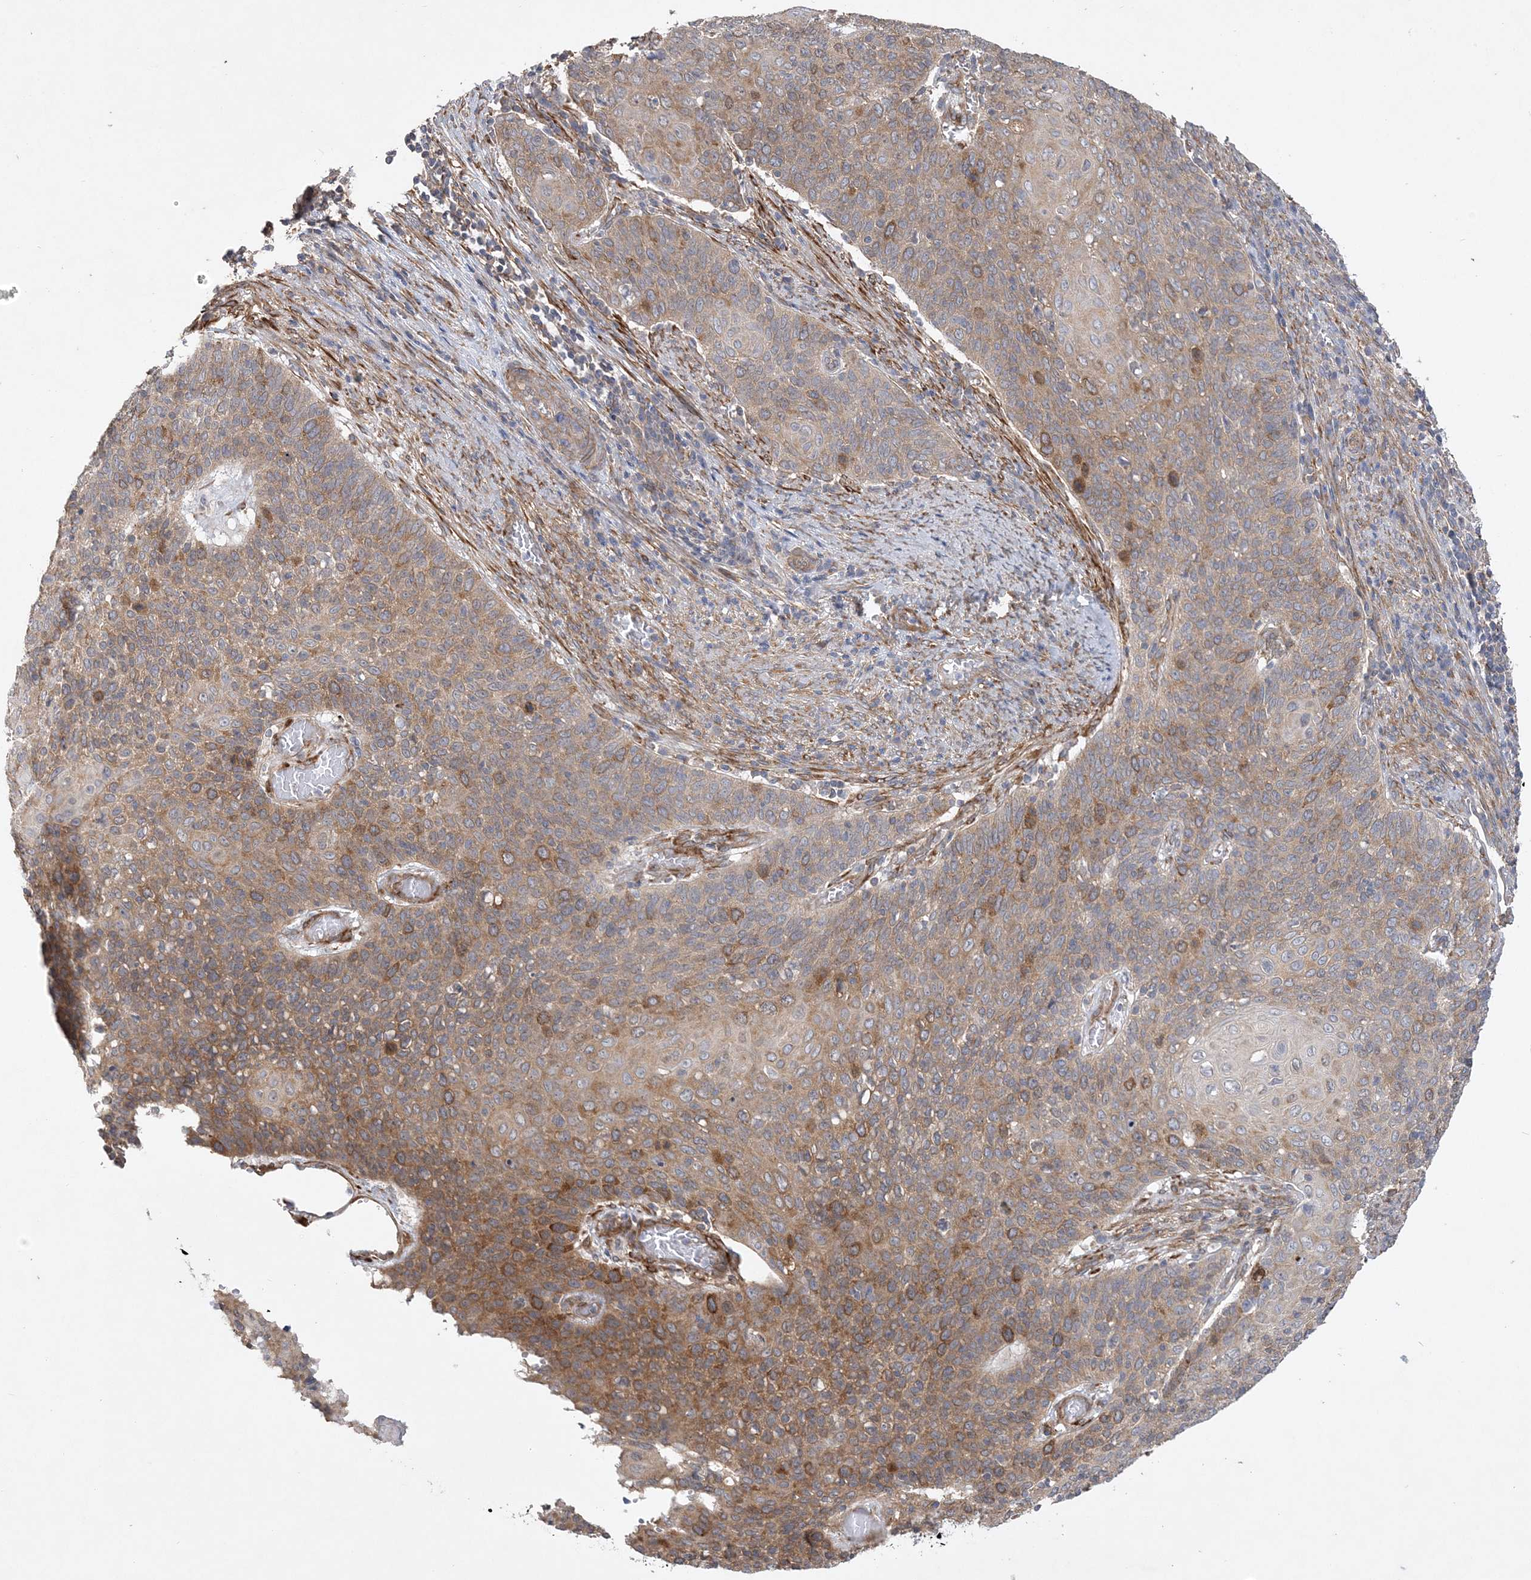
{"staining": {"intensity": "weak", "quantity": "25%-75%", "location": "cytoplasmic/membranous"}, "tissue": "cervical cancer", "cell_type": "Tumor cells", "image_type": "cancer", "snomed": [{"axis": "morphology", "description": "Squamous cell carcinoma, NOS"}, {"axis": "topography", "description": "Cervix"}], "caption": "Cervical cancer (squamous cell carcinoma) stained for a protein shows weak cytoplasmic/membranous positivity in tumor cells.", "gene": "MAP4K5", "patient": {"sex": "female", "age": 39}}